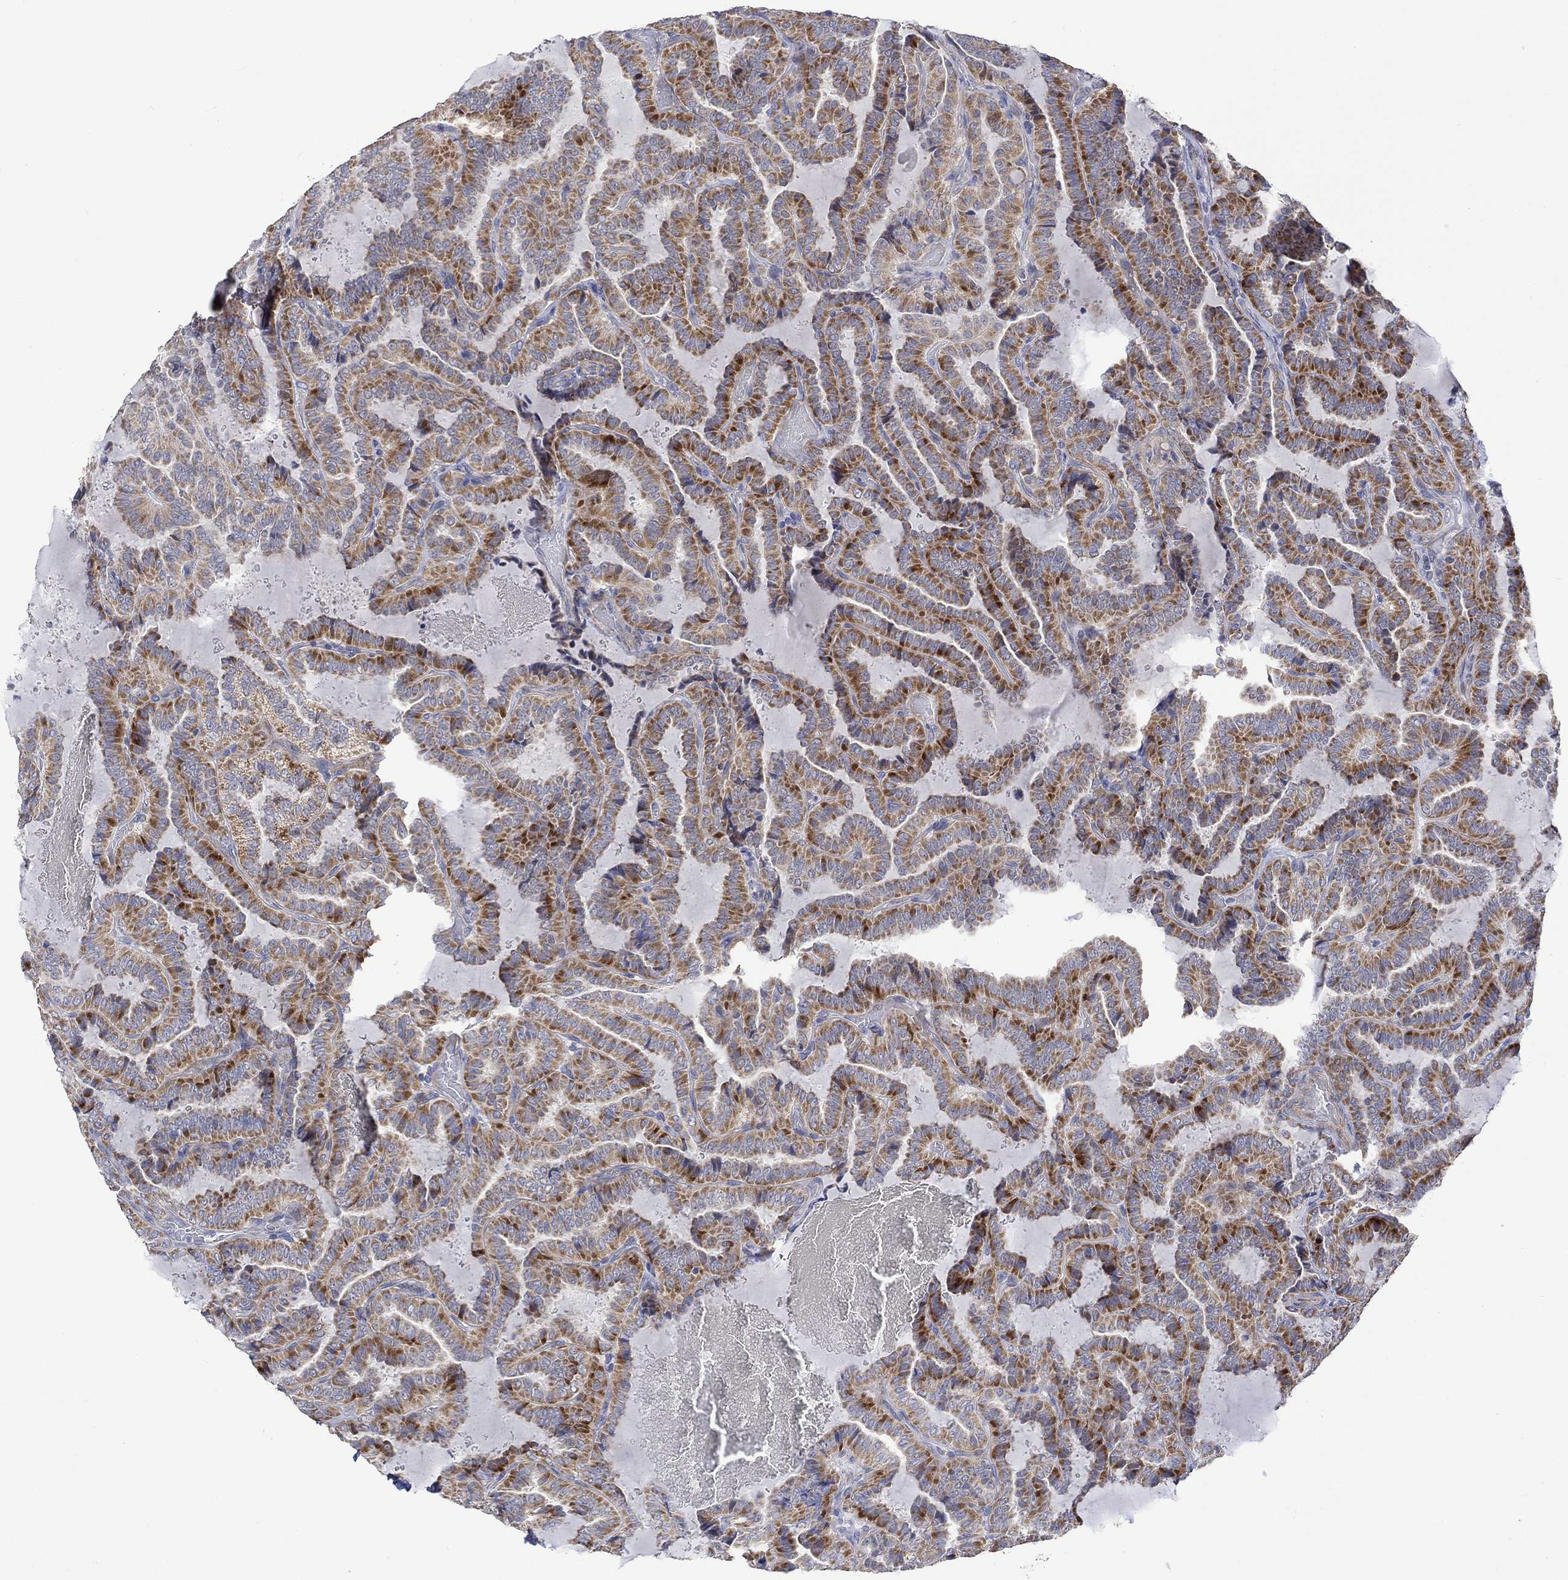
{"staining": {"intensity": "moderate", "quantity": "25%-75%", "location": "cytoplasmic/membranous"}, "tissue": "thyroid cancer", "cell_type": "Tumor cells", "image_type": "cancer", "snomed": [{"axis": "morphology", "description": "Papillary adenocarcinoma, NOS"}, {"axis": "topography", "description": "Thyroid gland"}], "caption": "Immunohistochemical staining of human papillary adenocarcinoma (thyroid) shows medium levels of moderate cytoplasmic/membranous protein staining in about 25%-75% of tumor cells.", "gene": "SLC48A1", "patient": {"sex": "female", "age": 39}}